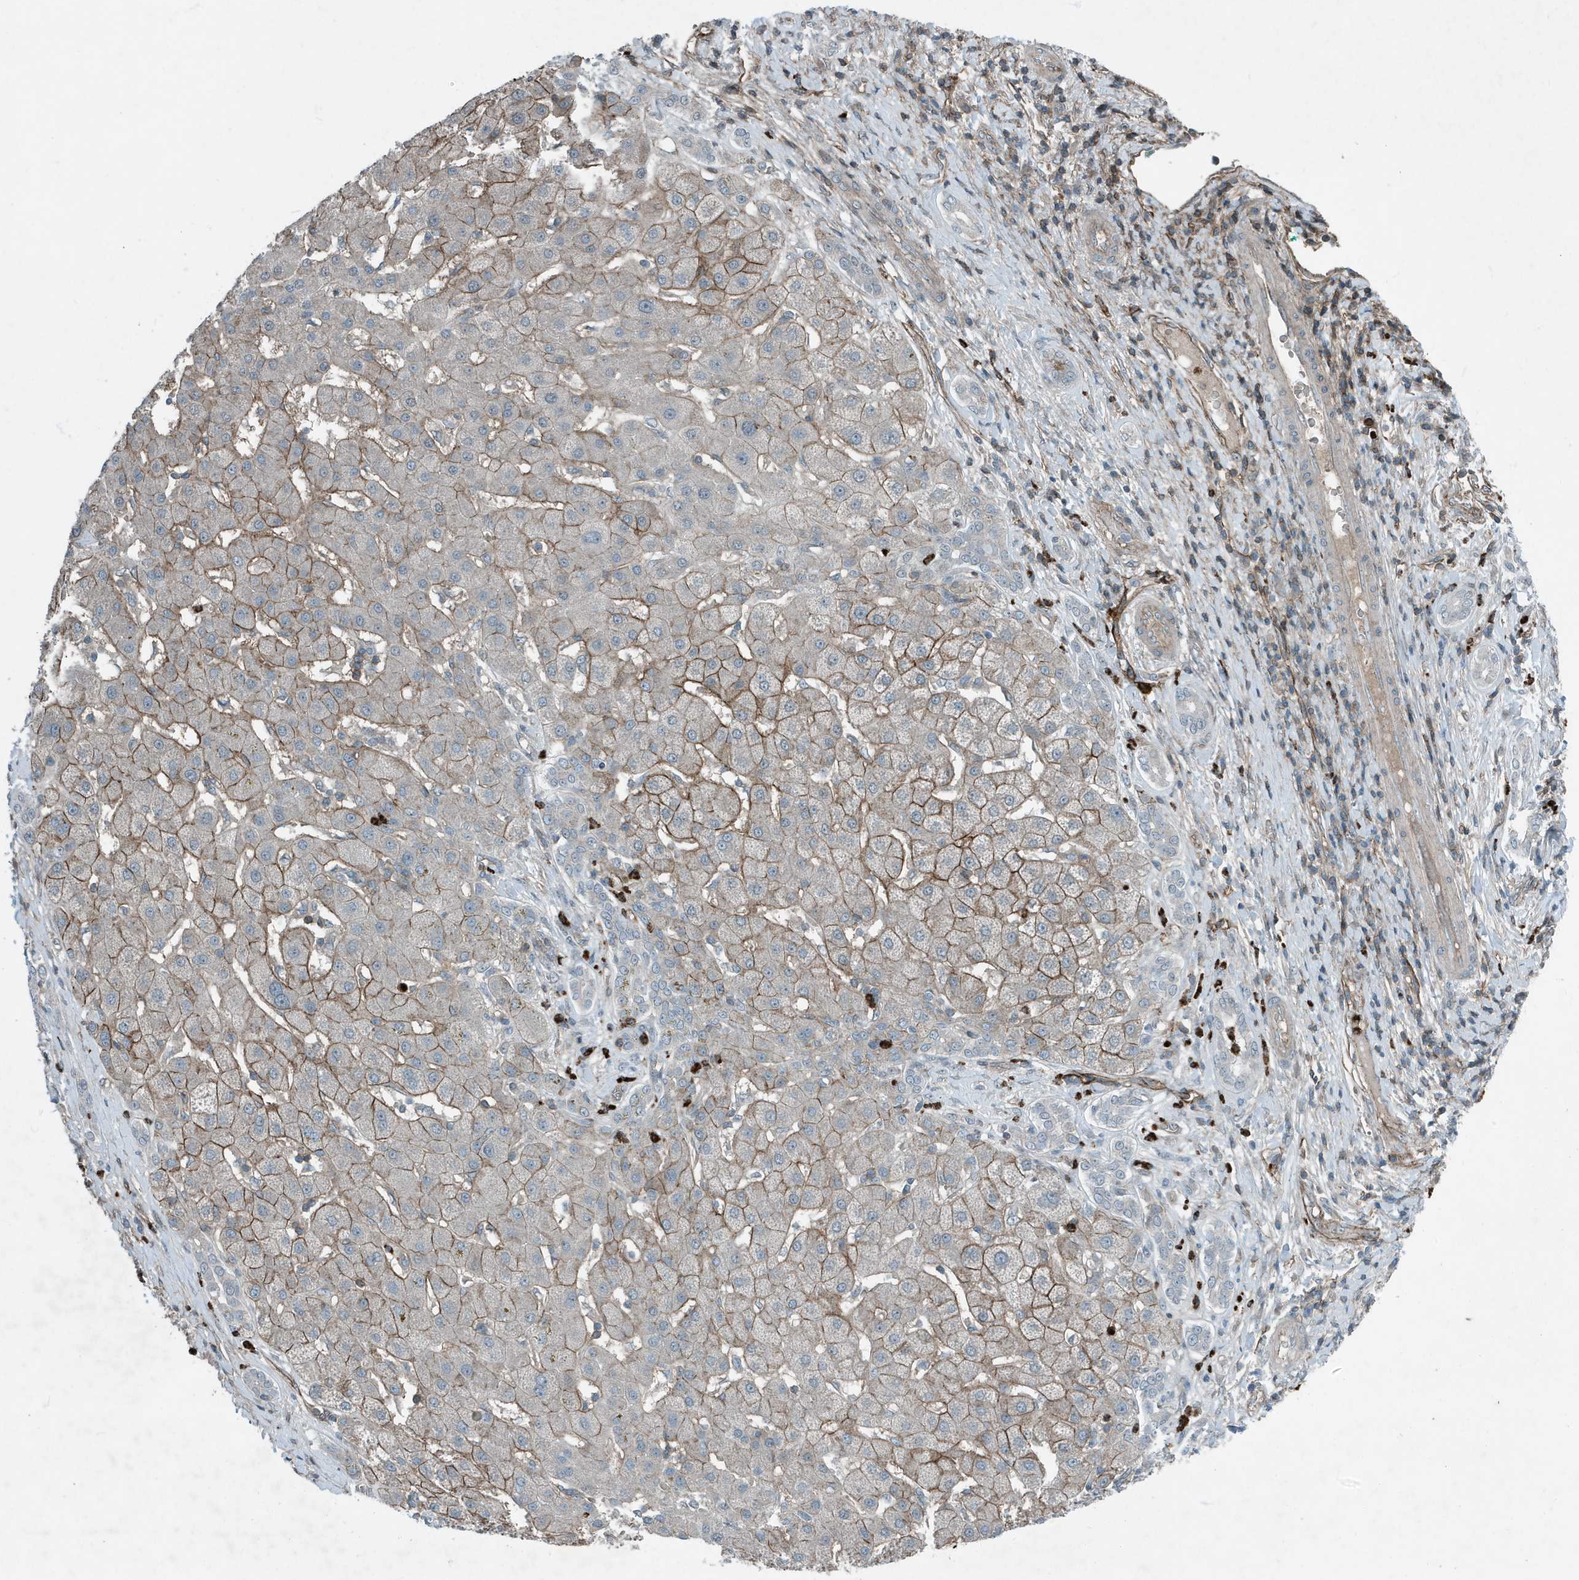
{"staining": {"intensity": "moderate", "quantity": ">75%", "location": "cytoplasmic/membranous"}, "tissue": "liver cancer", "cell_type": "Tumor cells", "image_type": "cancer", "snomed": [{"axis": "morphology", "description": "Carcinoma, Hepatocellular, NOS"}, {"axis": "topography", "description": "Liver"}], "caption": "Protein staining of liver cancer (hepatocellular carcinoma) tissue exhibits moderate cytoplasmic/membranous staining in about >75% of tumor cells.", "gene": "DAPP1", "patient": {"sex": "male", "age": 65}}